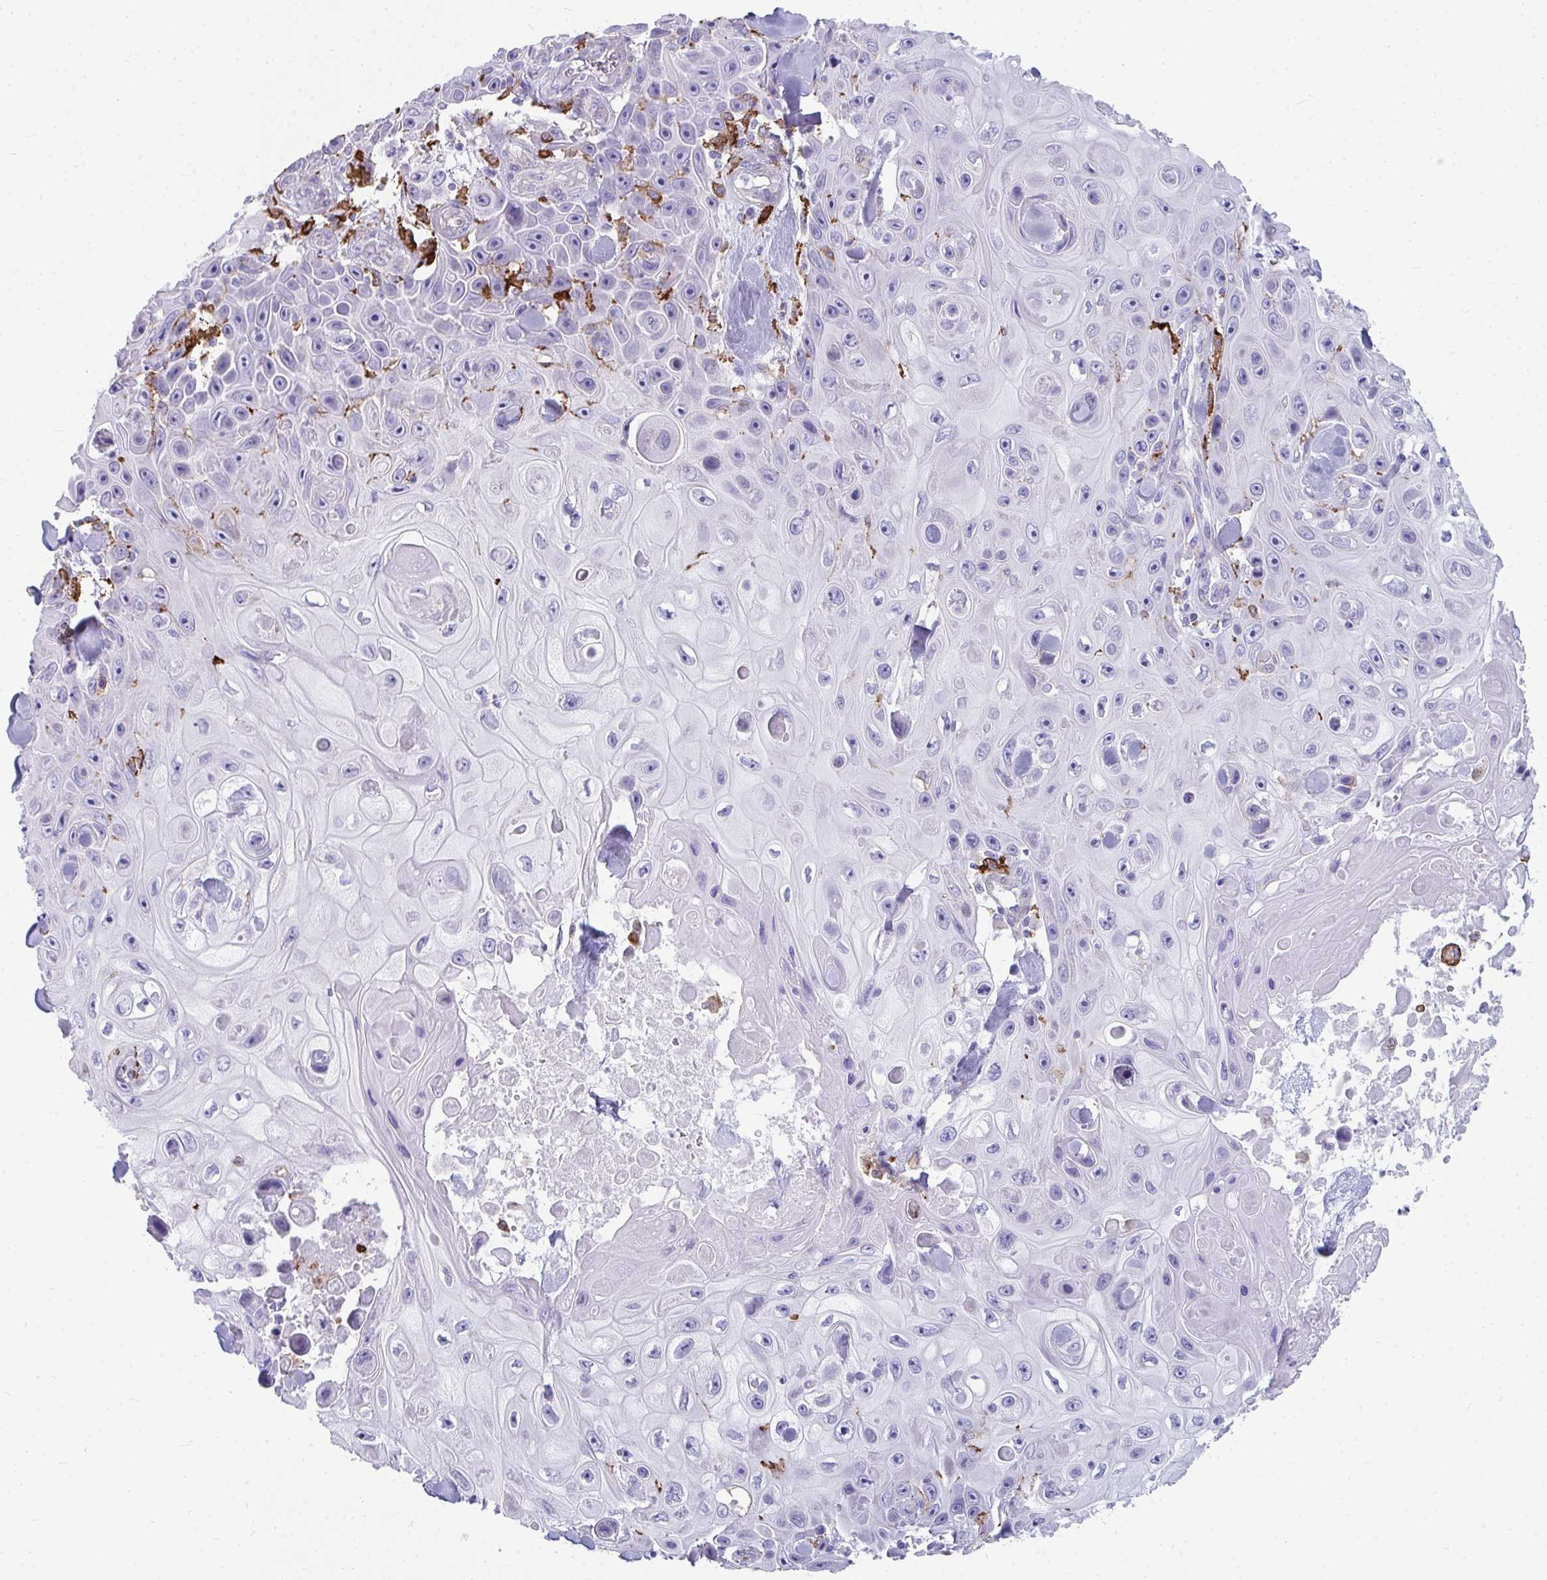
{"staining": {"intensity": "negative", "quantity": "none", "location": "none"}, "tissue": "skin cancer", "cell_type": "Tumor cells", "image_type": "cancer", "snomed": [{"axis": "morphology", "description": "Squamous cell carcinoma, NOS"}, {"axis": "topography", "description": "Skin"}], "caption": "The micrograph reveals no staining of tumor cells in skin squamous cell carcinoma.", "gene": "CD163", "patient": {"sex": "male", "age": 82}}